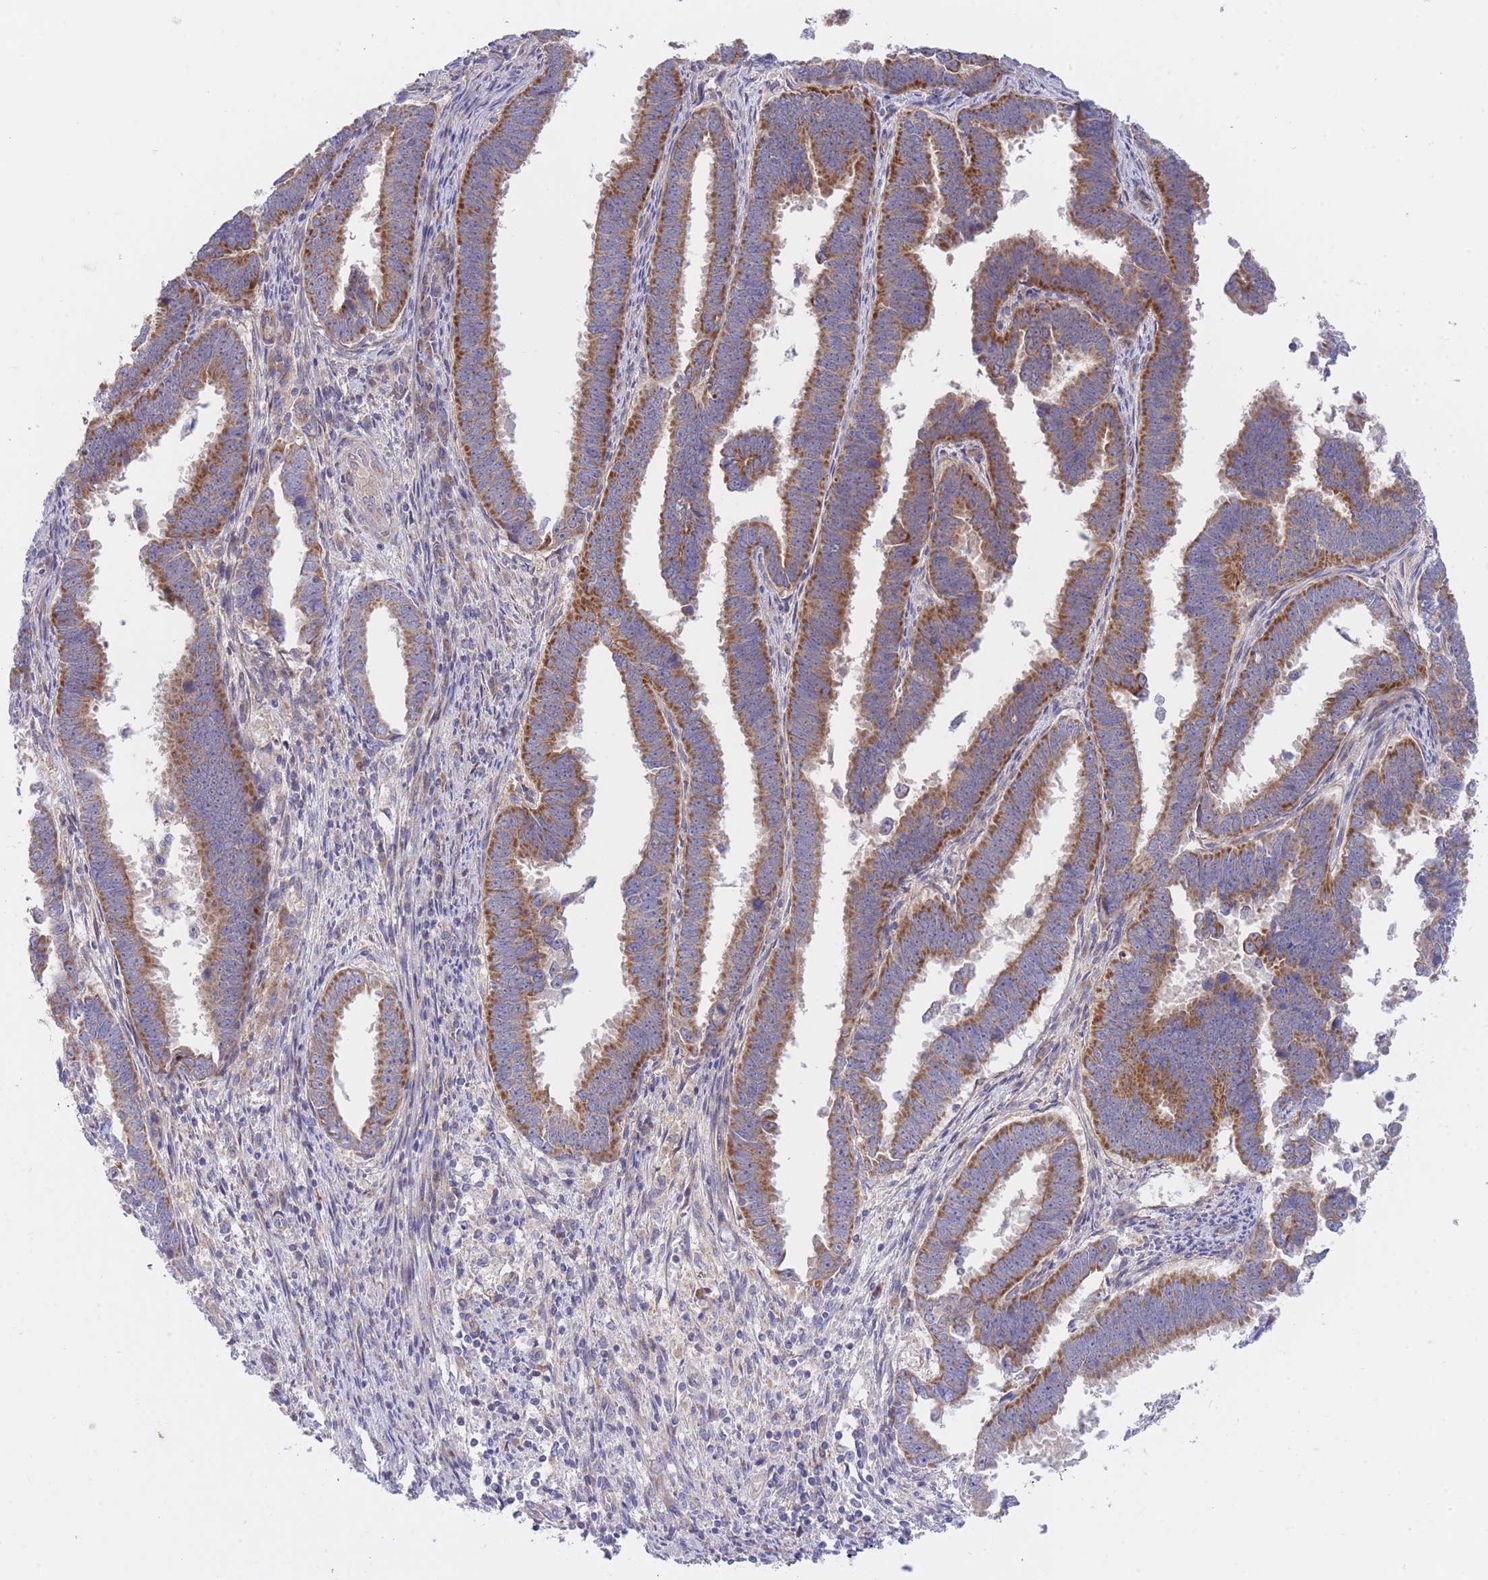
{"staining": {"intensity": "strong", "quantity": ">75%", "location": "cytoplasmic/membranous"}, "tissue": "endometrial cancer", "cell_type": "Tumor cells", "image_type": "cancer", "snomed": [{"axis": "morphology", "description": "Adenocarcinoma, NOS"}, {"axis": "topography", "description": "Endometrium"}], "caption": "This micrograph shows endometrial cancer (adenocarcinoma) stained with immunohistochemistry to label a protein in brown. The cytoplasmic/membranous of tumor cells show strong positivity for the protein. Nuclei are counter-stained blue.", "gene": "CHAC1", "patient": {"sex": "female", "age": 75}}